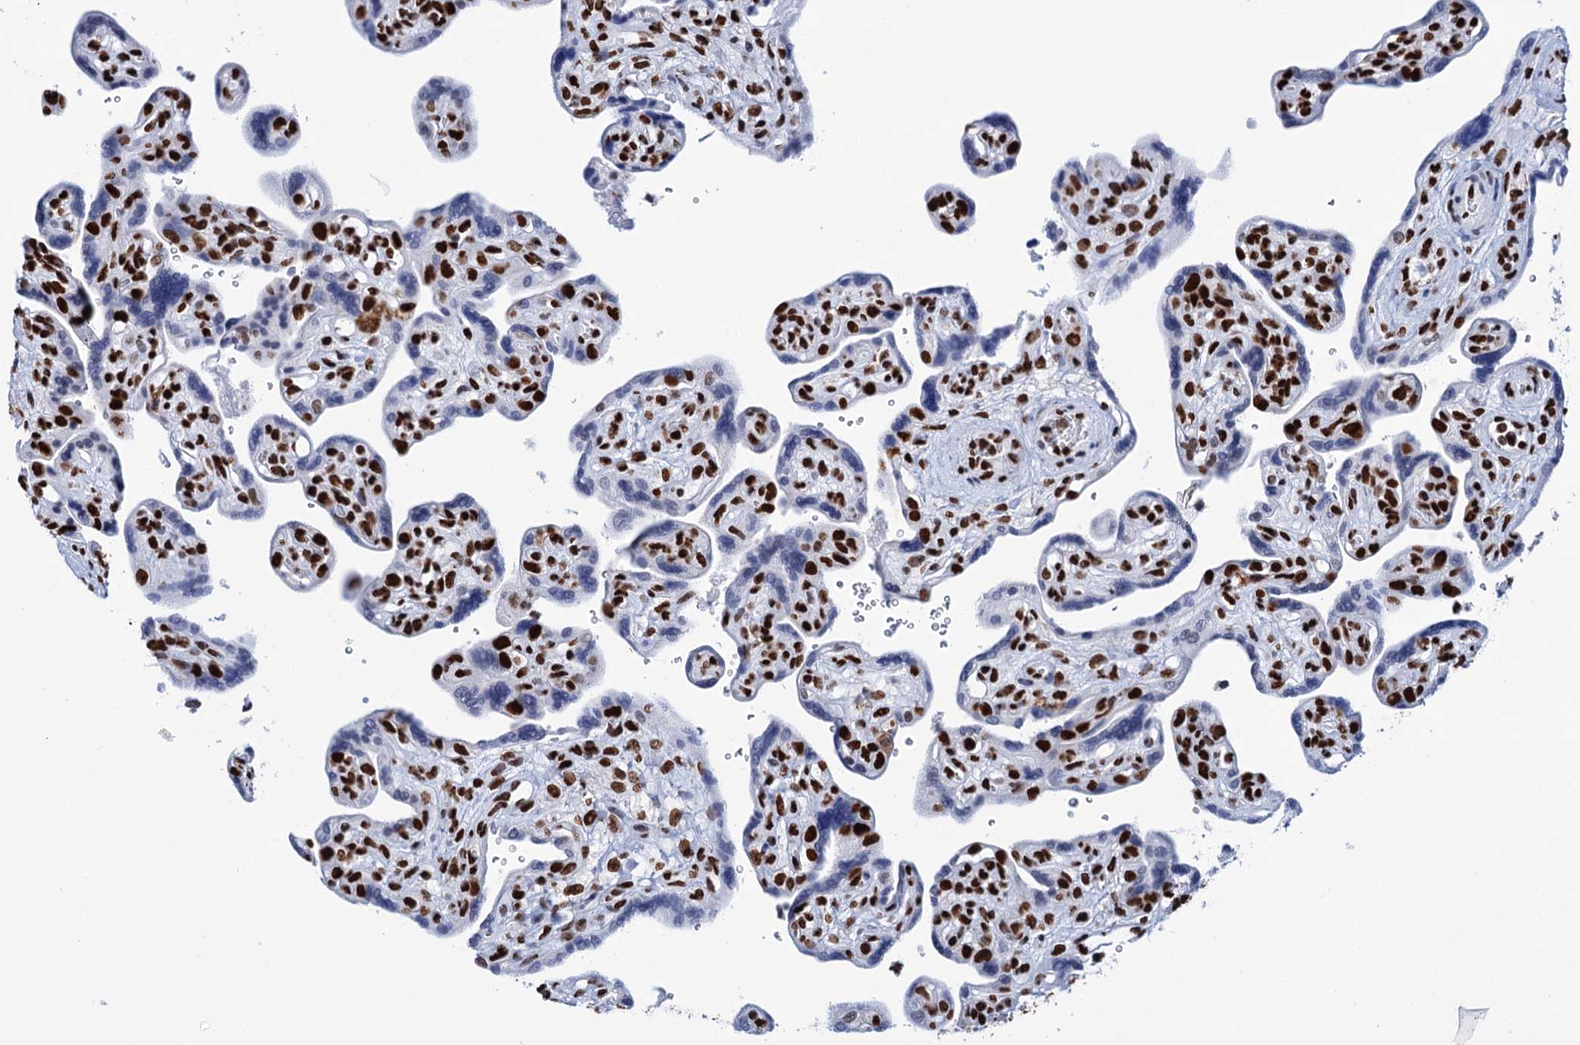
{"staining": {"intensity": "strong", "quantity": "25%-75%", "location": "nuclear"}, "tissue": "placenta", "cell_type": "Trophoblastic cells", "image_type": "normal", "snomed": [{"axis": "morphology", "description": "Normal tissue, NOS"}, {"axis": "topography", "description": "Placenta"}], "caption": "The immunohistochemical stain shows strong nuclear staining in trophoblastic cells of unremarkable placenta. (DAB = brown stain, brightfield microscopy at high magnification).", "gene": "MATR3", "patient": {"sex": "female", "age": 39}}